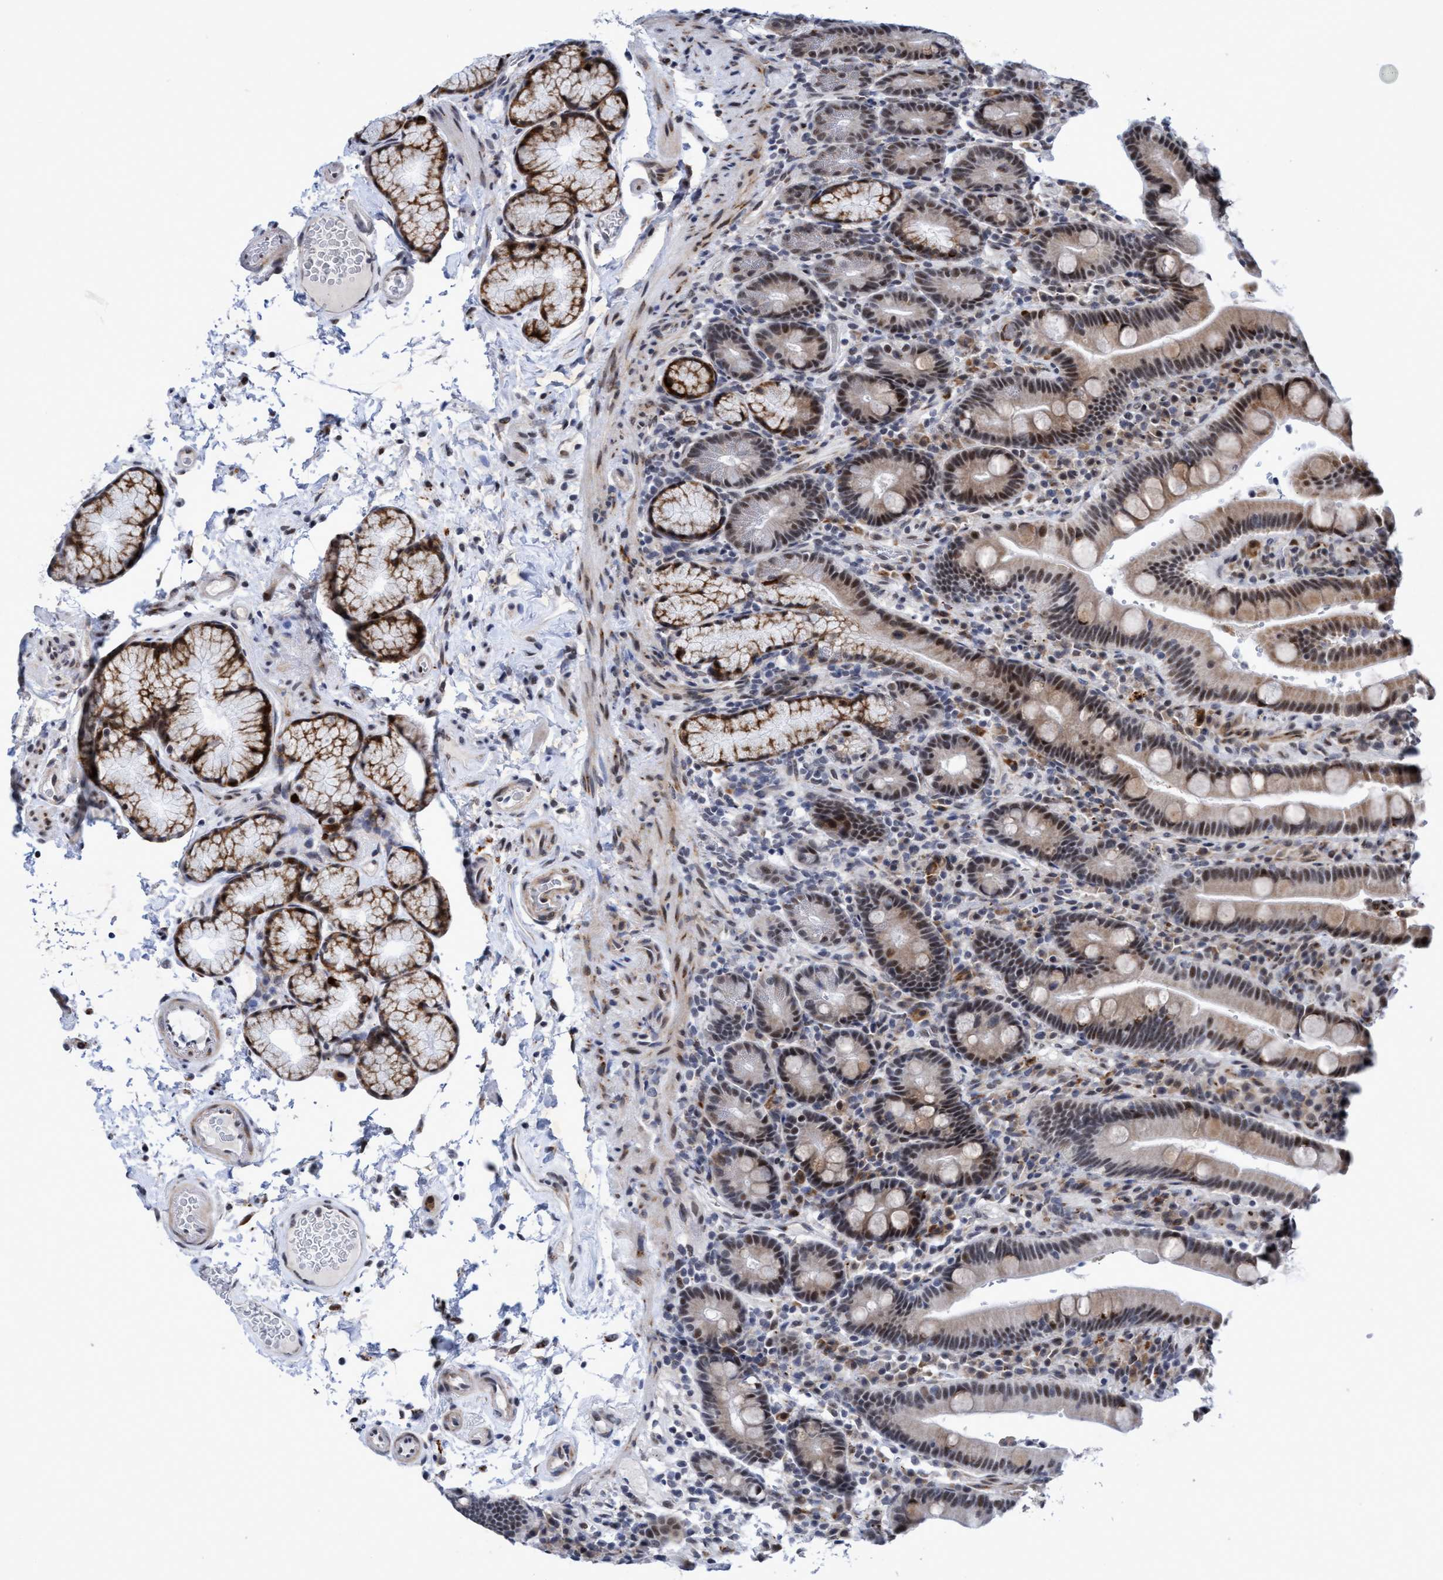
{"staining": {"intensity": "moderate", "quantity": ">75%", "location": "cytoplasmic/membranous,nuclear"}, "tissue": "duodenum", "cell_type": "Glandular cells", "image_type": "normal", "snomed": [{"axis": "morphology", "description": "Normal tissue, NOS"}, {"axis": "topography", "description": "Small intestine, NOS"}], "caption": "Protein staining displays moderate cytoplasmic/membranous,nuclear staining in approximately >75% of glandular cells in normal duodenum.", "gene": "GLT6D1", "patient": {"sex": "female", "age": 71}}